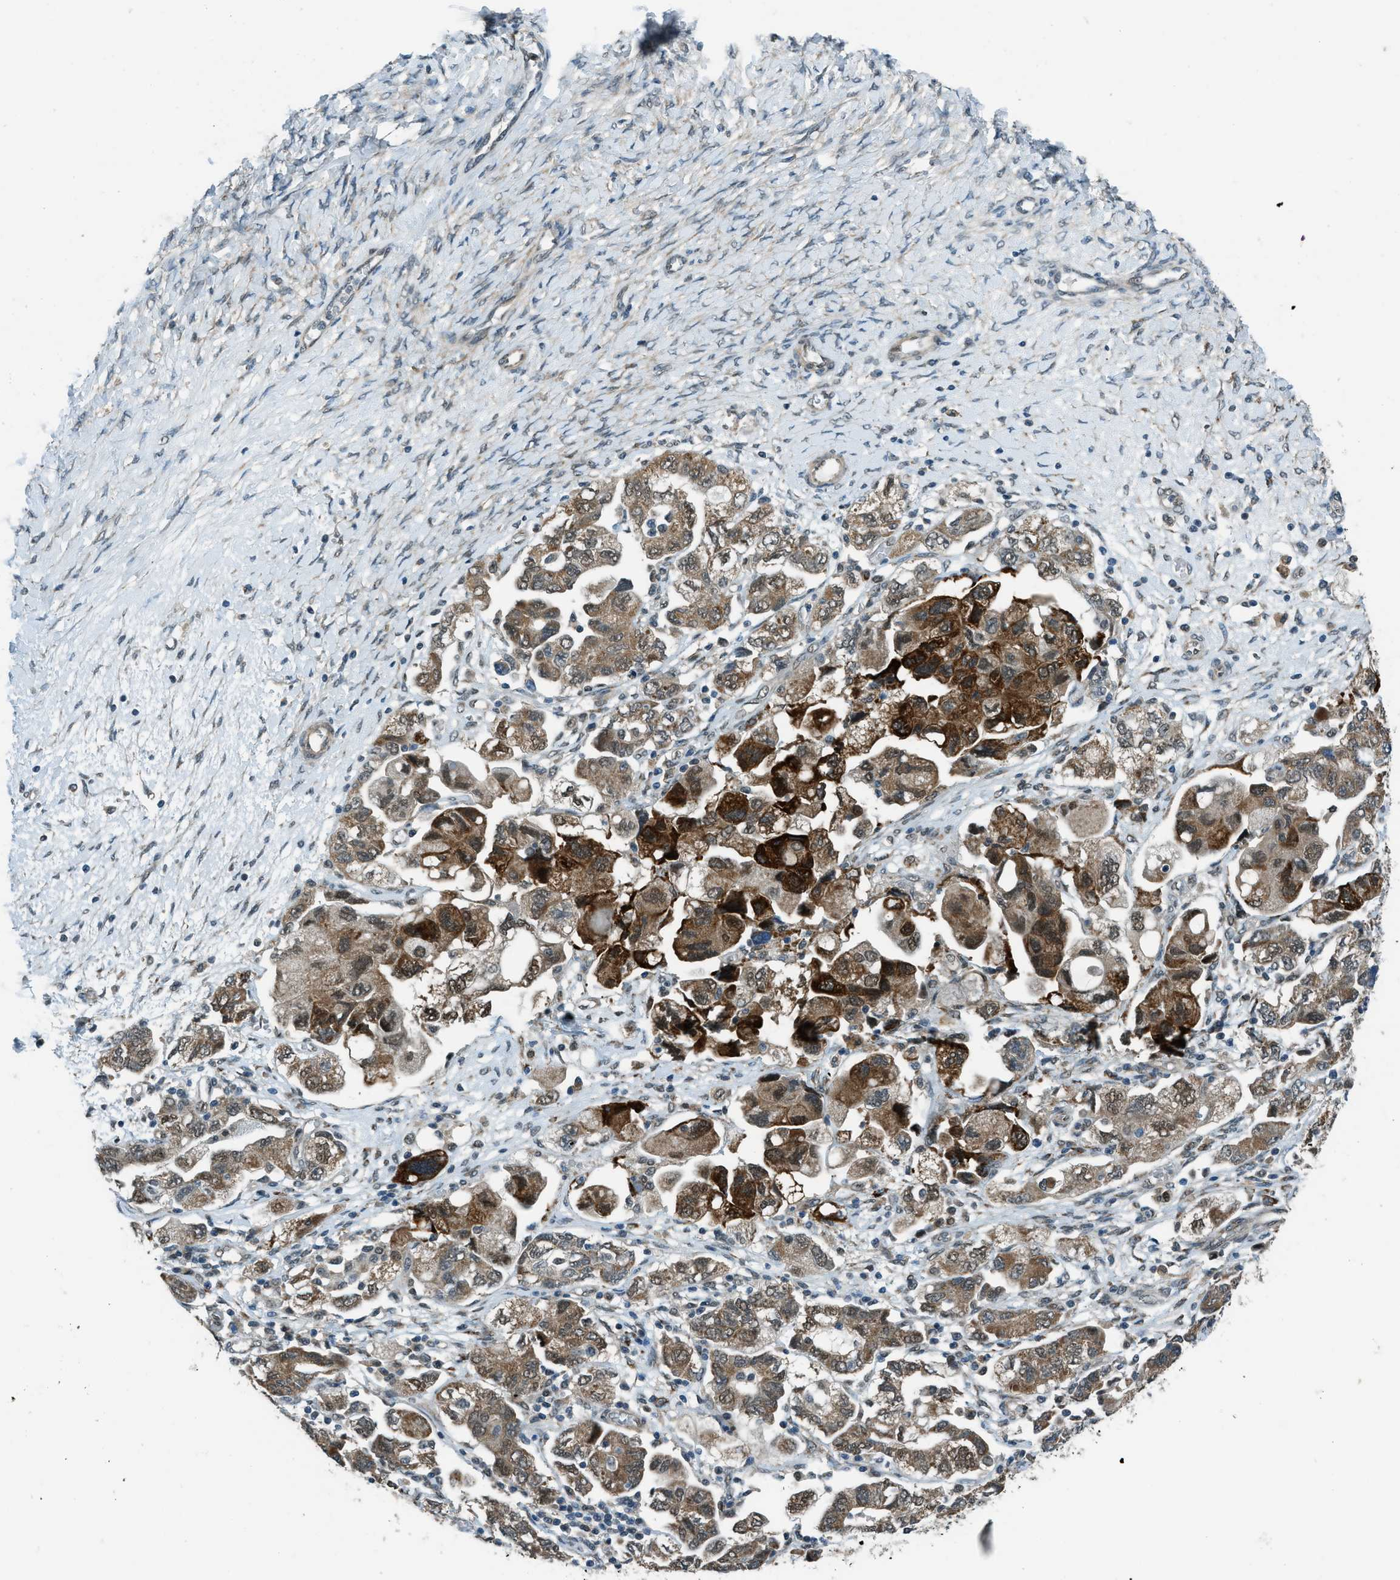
{"staining": {"intensity": "strong", "quantity": "25%-75%", "location": "cytoplasmic/membranous,nuclear"}, "tissue": "ovarian cancer", "cell_type": "Tumor cells", "image_type": "cancer", "snomed": [{"axis": "morphology", "description": "Carcinoma, NOS"}, {"axis": "morphology", "description": "Cystadenocarcinoma, serous, NOS"}, {"axis": "topography", "description": "Ovary"}], "caption": "Protein expression analysis of ovarian cancer (carcinoma) displays strong cytoplasmic/membranous and nuclear staining in approximately 25%-75% of tumor cells. The staining is performed using DAB (3,3'-diaminobenzidine) brown chromogen to label protein expression. The nuclei are counter-stained blue using hematoxylin.", "gene": "NPEPL1", "patient": {"sex": "female", "age": 69}}